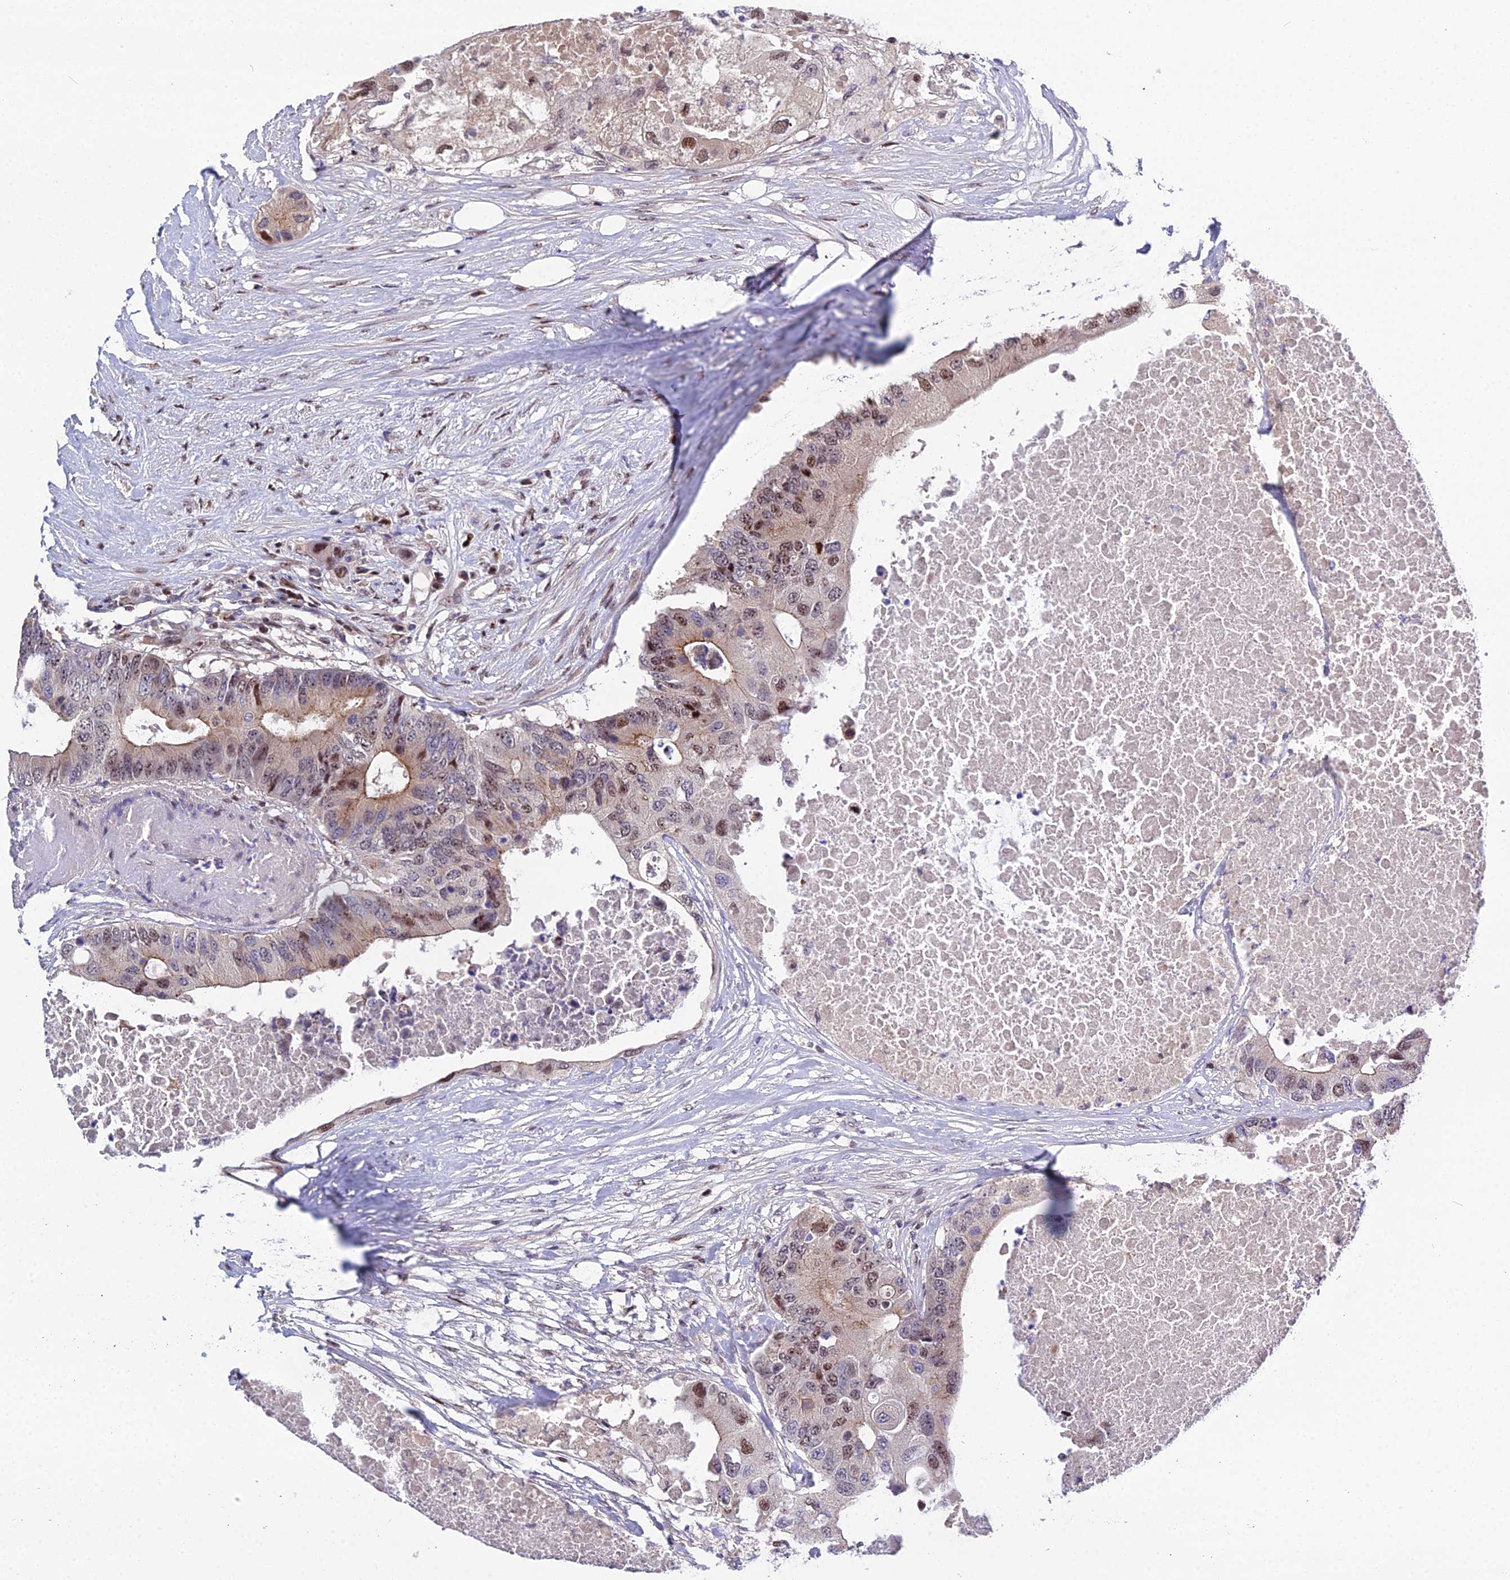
{"staining": {"intensity": "moderate", "quantity": "25%-75%", "location": "nuclear"}, "tissue": "colorectal cancer", "cell_type": "Tumor cells", "image_type": "cancer", "snomed": [{"axis": "morphology", "description": "Adenocarcinoma, NOS"}, {"axis": "topography", "description": "Colon"}], "caption": "Brown immunohistochemical staining in colorectal cancer (adenocarcinoma) shows moderate nuclear positivity in about 25%-75% of tumor cells.", "gene": "ARL2", "patient": {"sex": "male", "age": 71}}